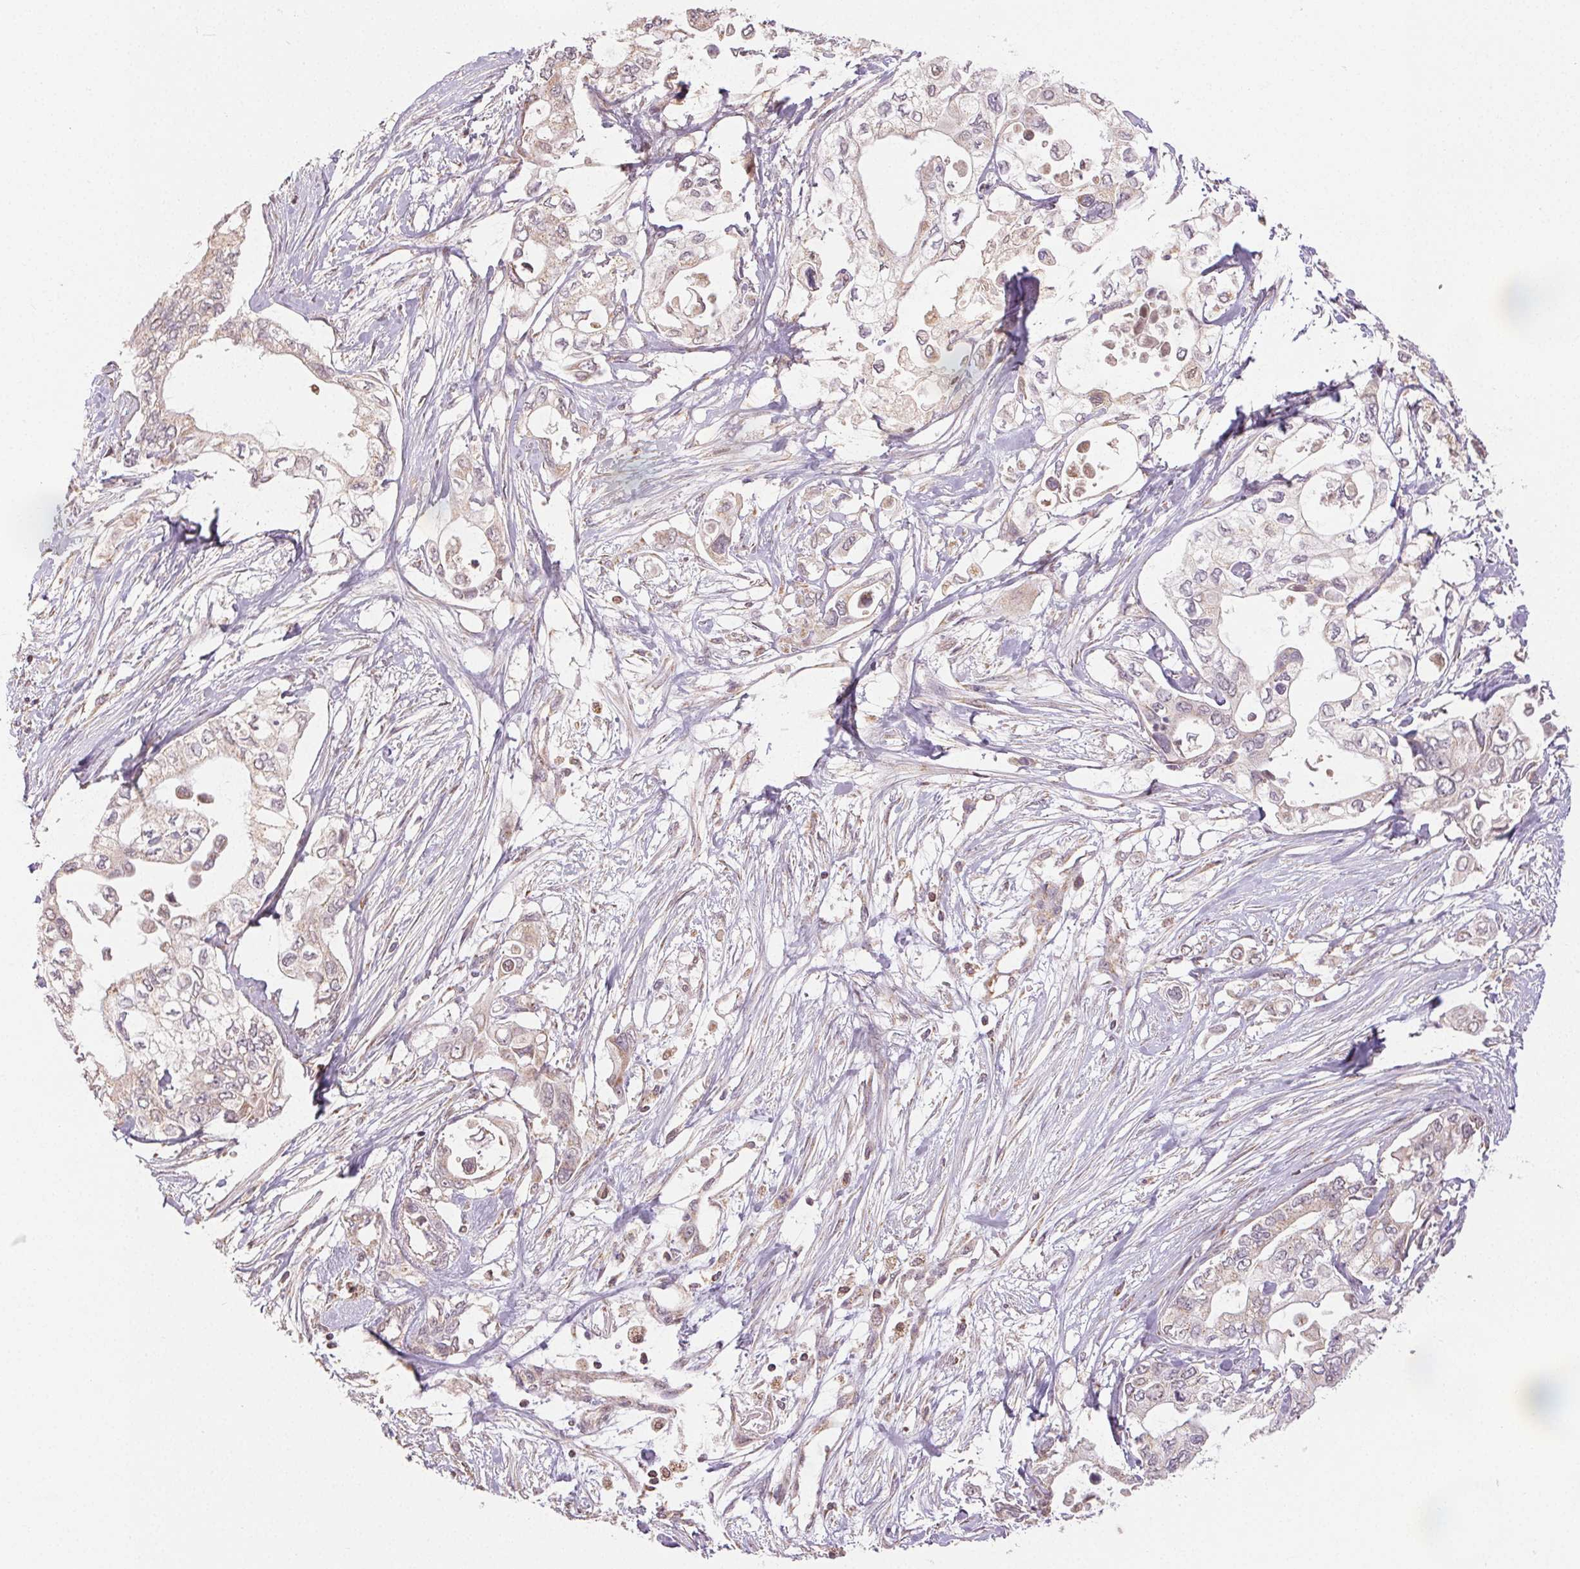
{"staining": {"intensity": "weak", "quantity": "25%-75%", "location": "cytoplasmic/membranous"}, "tissue": "pancreatic cancer", "cell_type": "Tumor cells", "image_type": "cancer", "snomed": [{"axis": "morphology", "description": "Adenocarcinoma, NOS"}, {"axis": "topography", "description": "Pancreas"}], "caption": "This is a photomicrograph of immunohistochemistry staining of pancreatic adenocarcinoma, which shows weak expression in the cytoplasmic/membranous of tumor cells.", "gene": "CLASP1", "patient": {"sex": "female", "age": 63}}